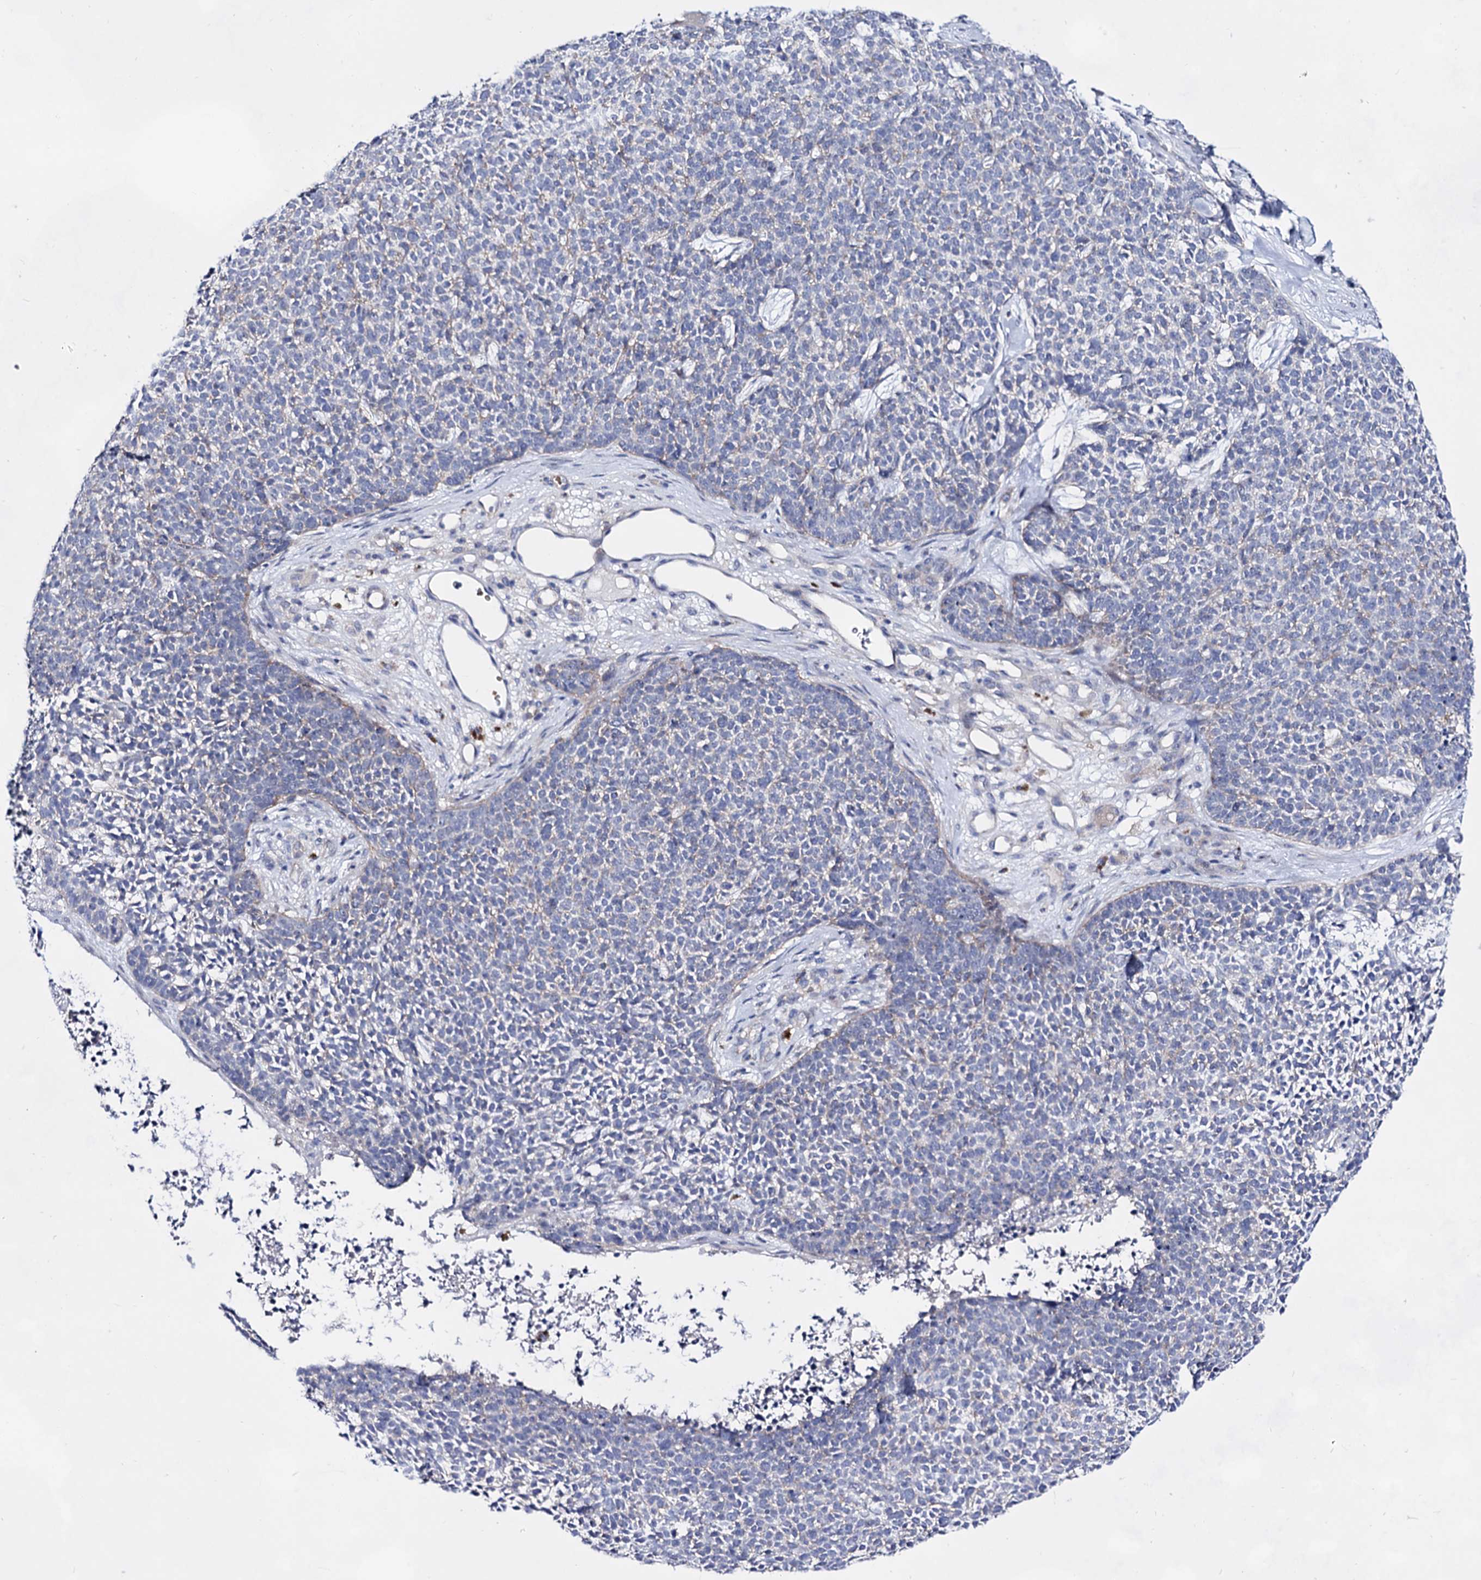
{"staining": {"intensity": "negative", "quantity": "none", "location": "none"}, "tissue": "skin cancer", "cell_type": "Tumor cells", "image_type": "cancer", "snomed": [{"axis": "morphology", "description": "Basal cell carcinoma"}, {"axis": "topography", "description": "Skin"}], "caption": "An IHC image of skin cancer (basal cell carcinoma) is shown. There is no staining in tumor cells of skin cancer (basal cell carcinoma). (Brightfield microscopy of DAB IHC at high magnification).", "gene": "PLIN1", "patient": {"sex": "female", "age": 84}}